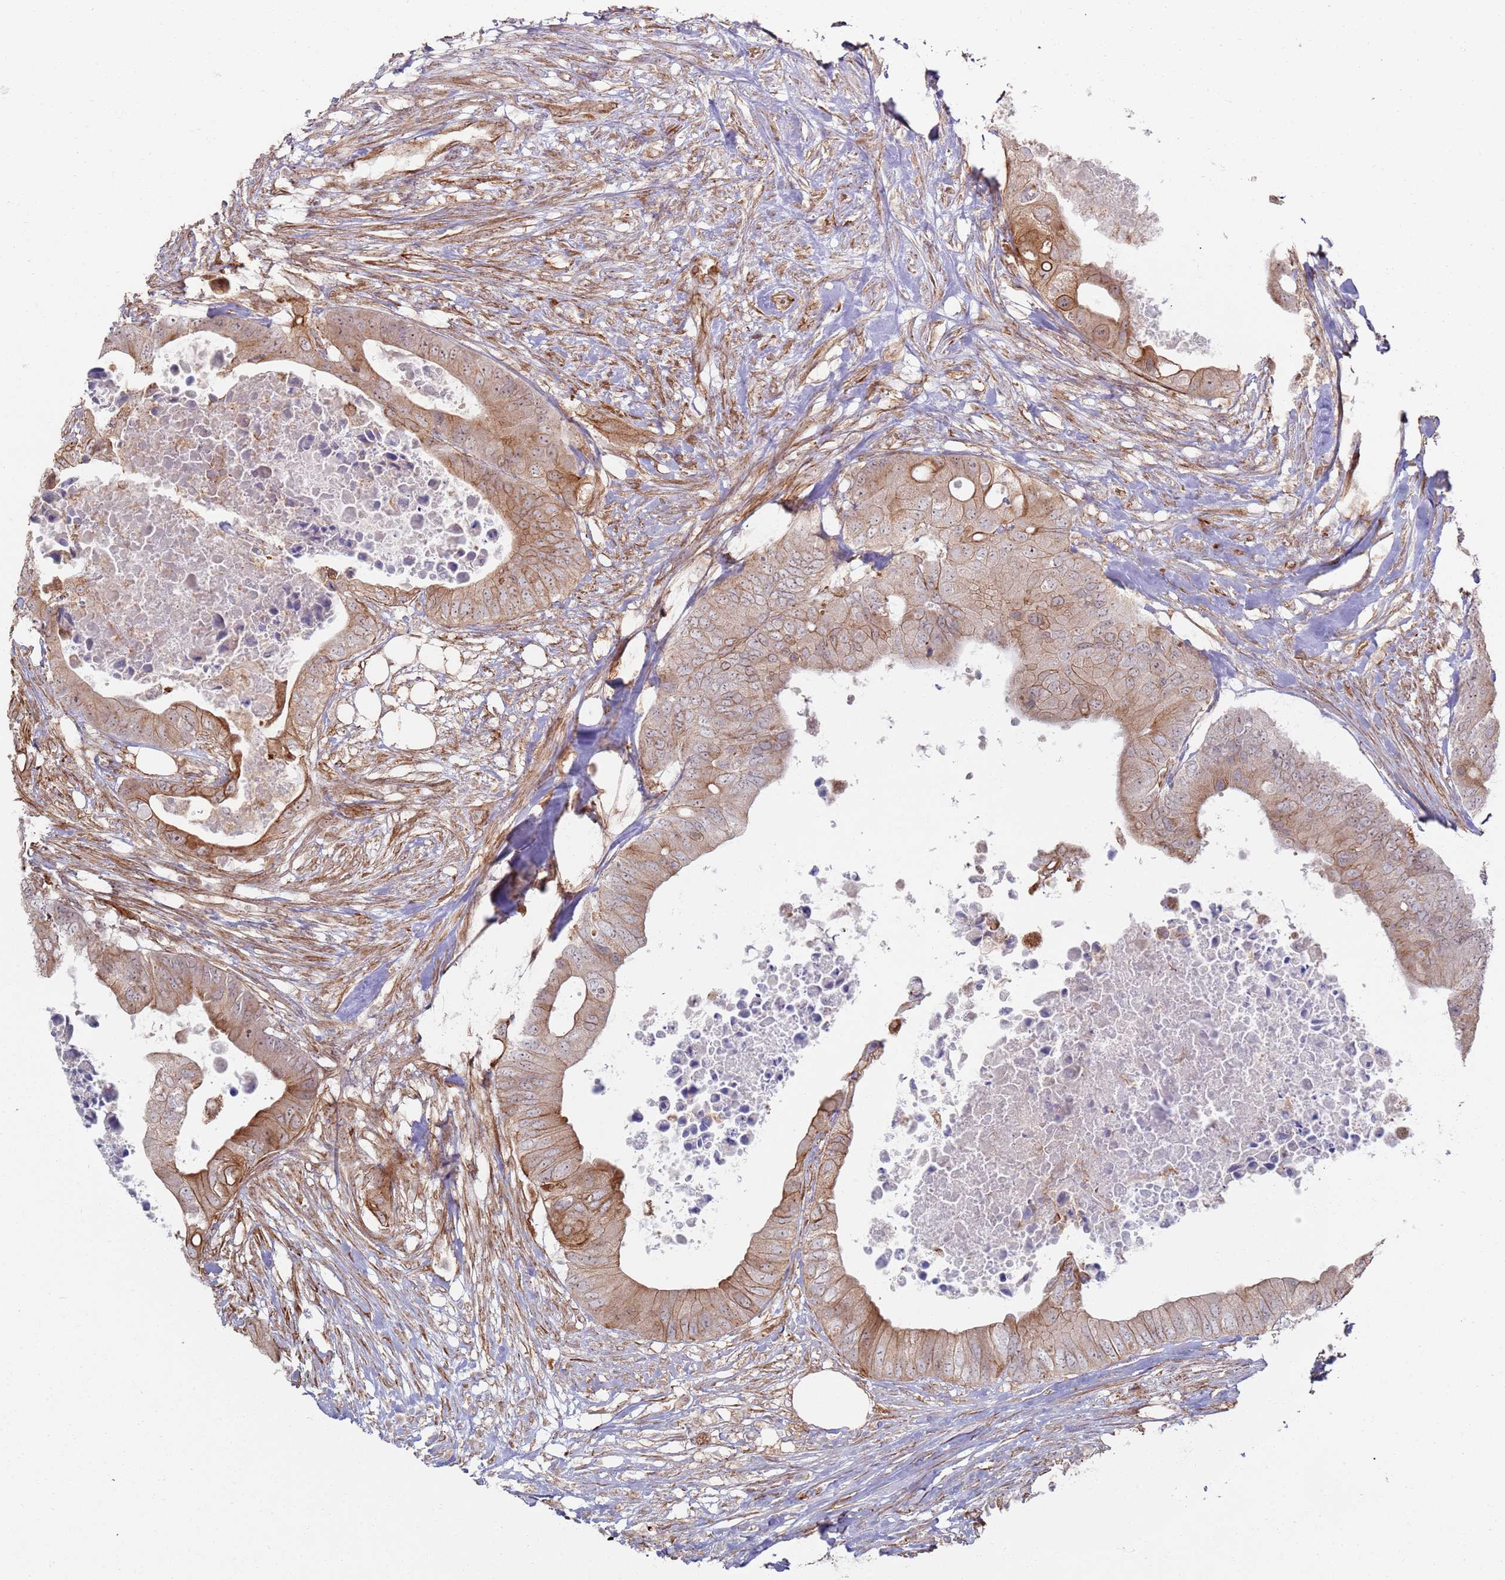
{"staining": {"intensity": "moderate", "quantity": "25%-75%", "location": "cytoplasmic/membranous"}, "tissue": "colorectal cancer", "cell_type": "Tumor cells", "image_type": "cancer", "snomed": [{"axis": "morphology", "description": "Adenocarcinoma, NOS"}, {"axis": "topography", "description": "Colon"}], "caption": "Tumor cells show medium levels of moderate cytoplasmic/membranous positivity in approximately 25%-75% of cells in colorectal adenocarcinoma. The protein is shown in brown color, while the nuclei are stained blue.", "gene": "PHF21A", "patient": {"sex": "male", "age": 71}}